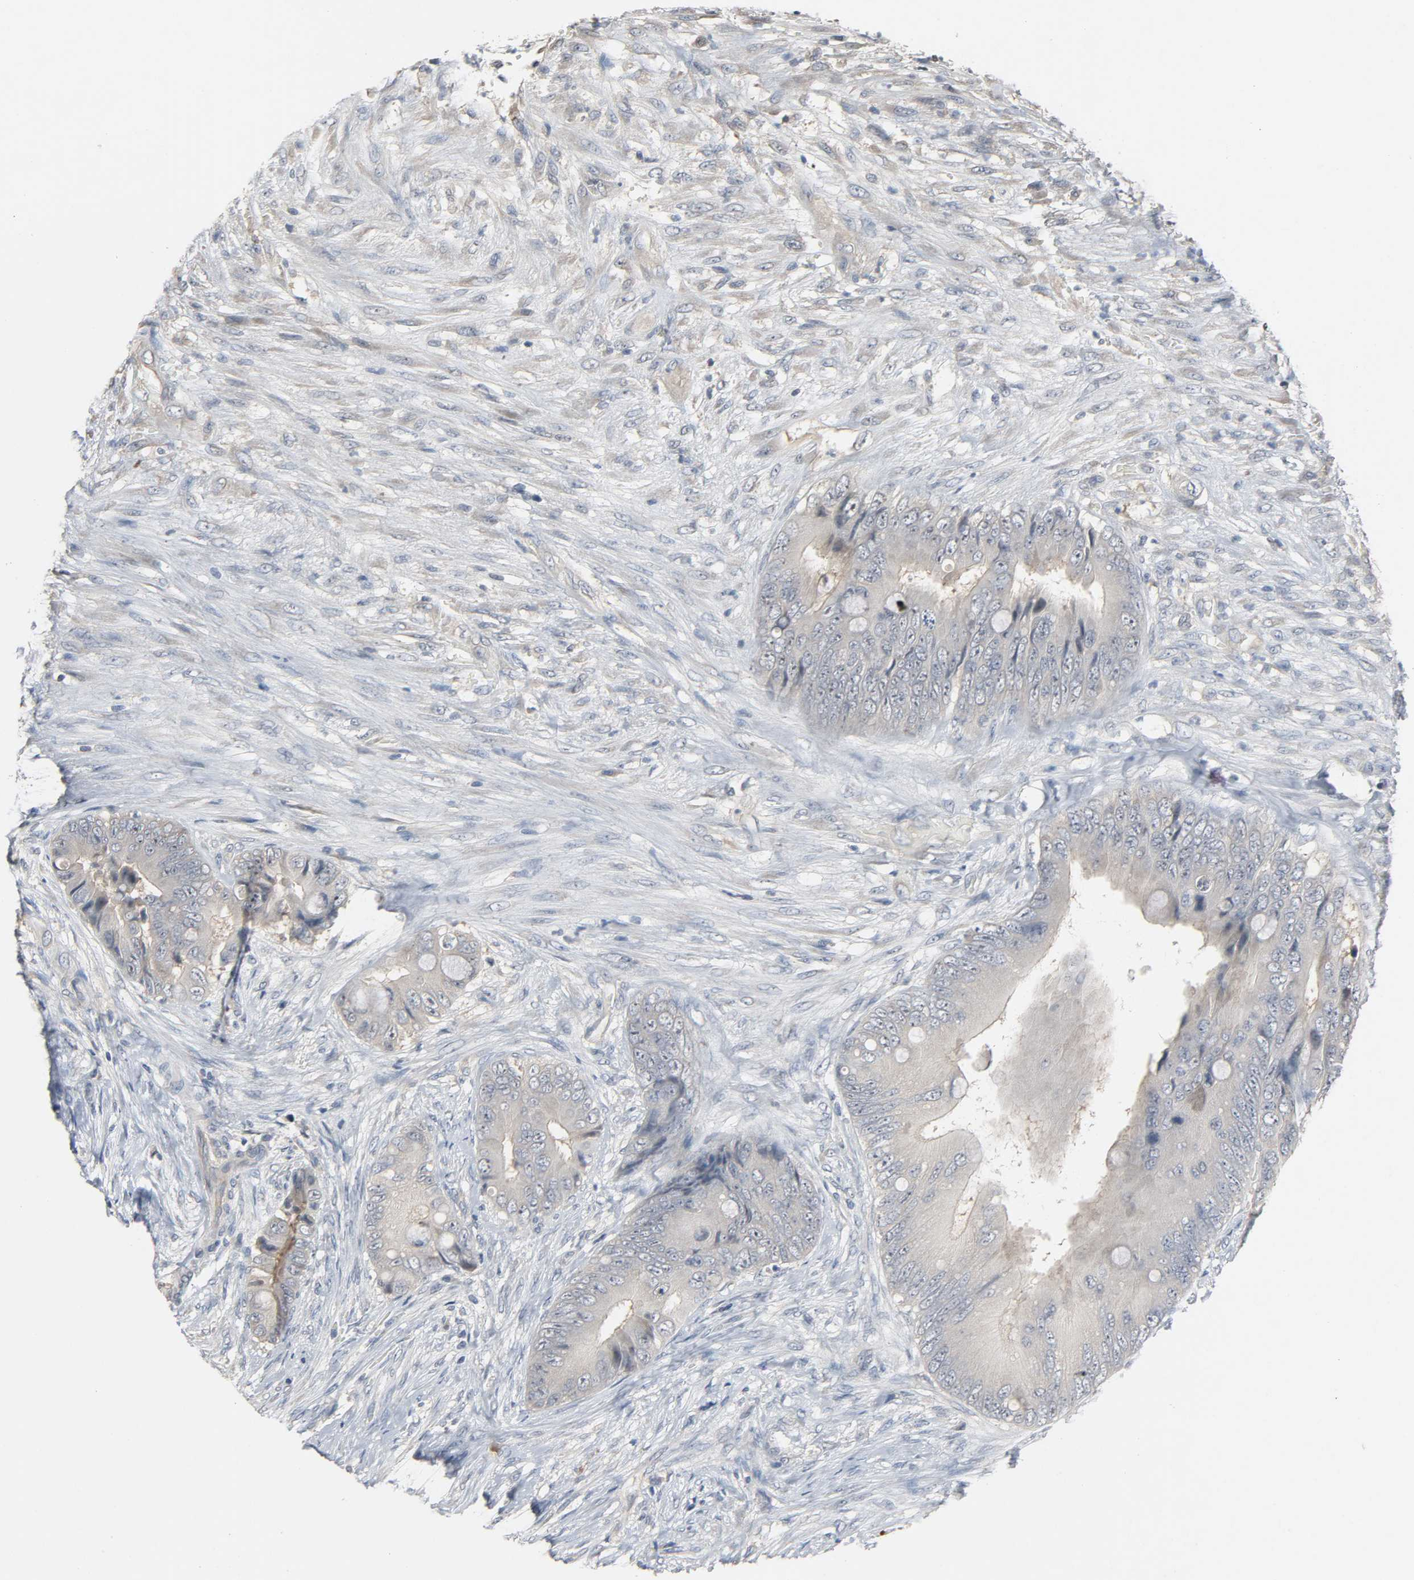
{"staining": {"intensity": "negative", "quantity": "none", "location": "none"}, "tissue": "colorectal cancer", "cell_type": "Tumor cells", "image_type": "cancer", "snomed": [{"axis": "morphology", "description": "Adenocarcinoma, NOS"}, {"axis": "topography", "description": "Rectum"}], "caption": "Human colorectal cancer stained for a protein using IHC shows no expression in tumor cells.", "gene": "CD4", "patient": {"sex": "female", "age": 77}}